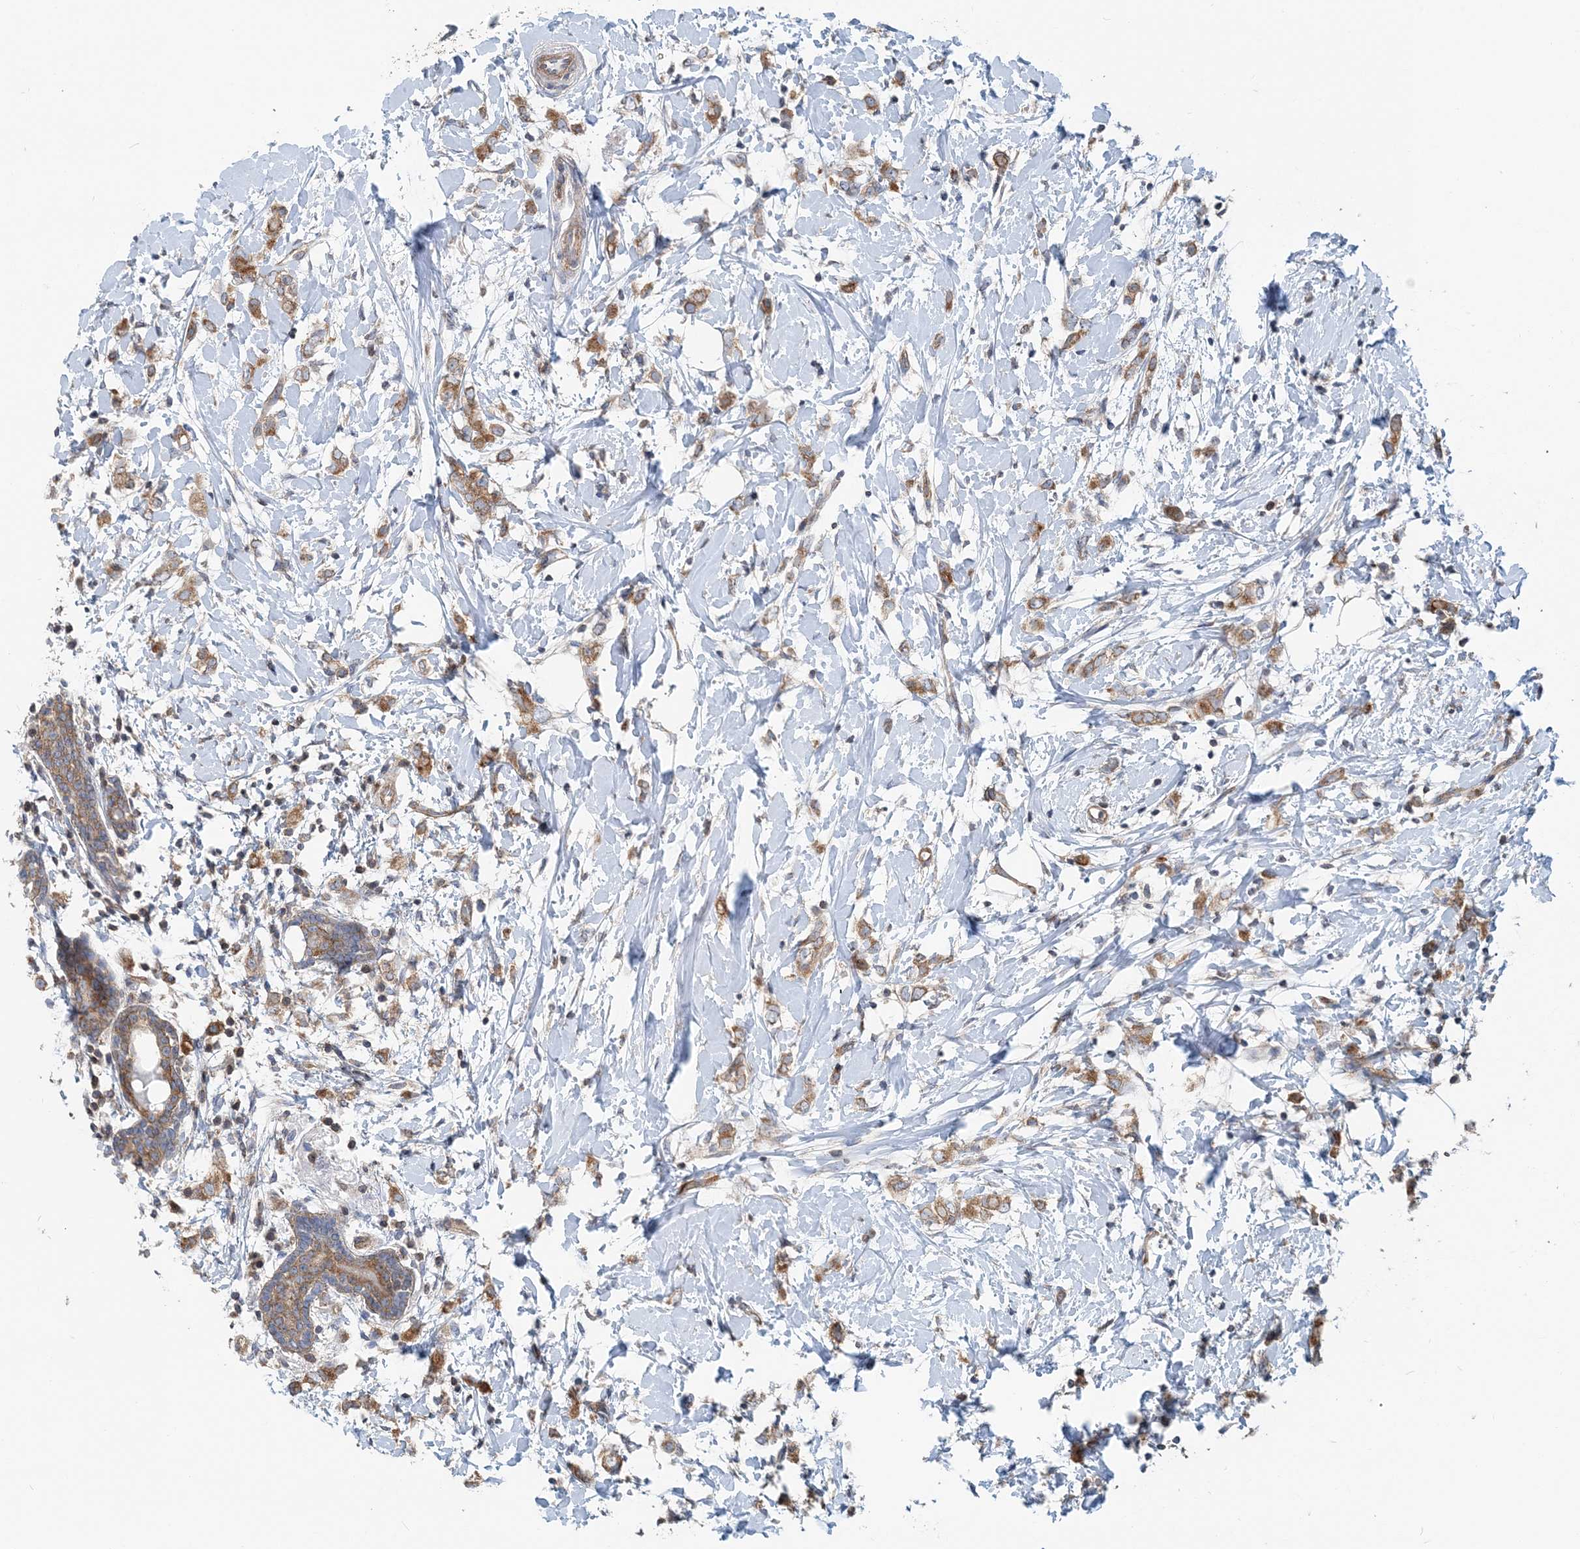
{"staining": {"intensity": "moderate", "quantity": ">75%", "location": "cytoplasmic/membranous"}, "tissue": "breast cancer", "cell_type": "Tumor cells", "image_type": "cancer", "snomed": [{"axis": "morphology", "description": "Normal tissue, NOS"}, {"axis": "morphology", "description": "Lobular carcinoma"}, {"axis": "topography", "description": "Breast"}], "caption": "Immunohistochemistry staining of breast cancer (lobular carcinoma), which demonstrates medium levels of moderate cytoplasmic/membranous expression in about >75% of tumor cells indicating moderate cytoplasmic/membranous protein staining. The staining was performed using DAB (3,3'-diaminobenzidine) (brown) for protein detection and nuclei were counterstained in hematoxylin (blue).", "gene": "MOB4", "patient": {"sex": "female", "age": 47}}